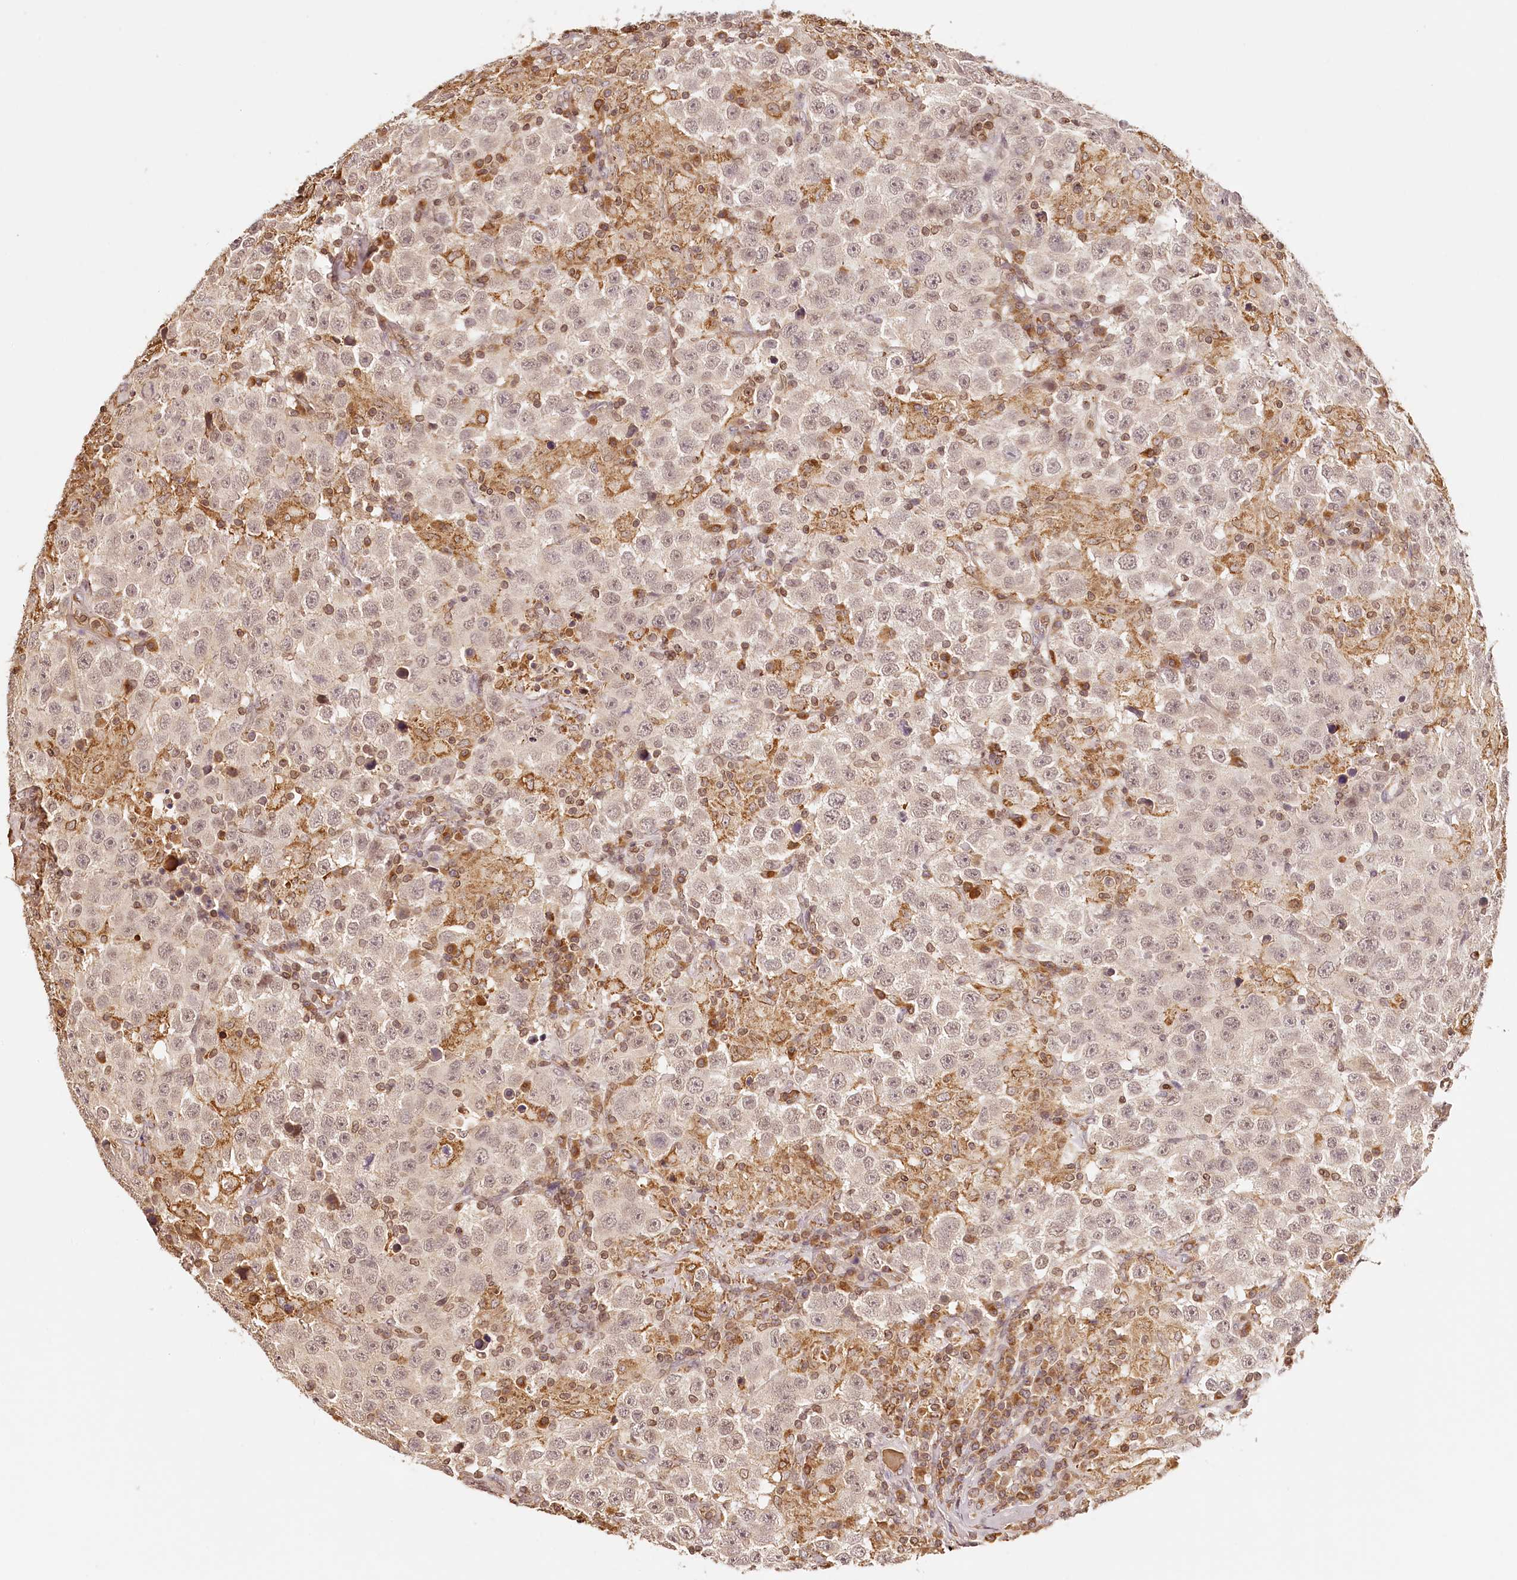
{"staining": {"intensity": "weak", "quantity": "25%-75%", "location": "nuclear"}, "tissue": "testis cancer", "cell_type": "Tumor cells", "image_type": "cancer", "snomed": [{"axis": "morphology", "description": "Seminoma, NOS"}, {"axis": "topography", "description": "Testis"}], "caption": "A low amount of weak nuclear expression is seen in approximately 25%-75% of tumor cells in testis cancer tissue. Nuclei are stained in blue.", "gene": "SYNGR1", "patient": {"sex": "male", "age": 41}}